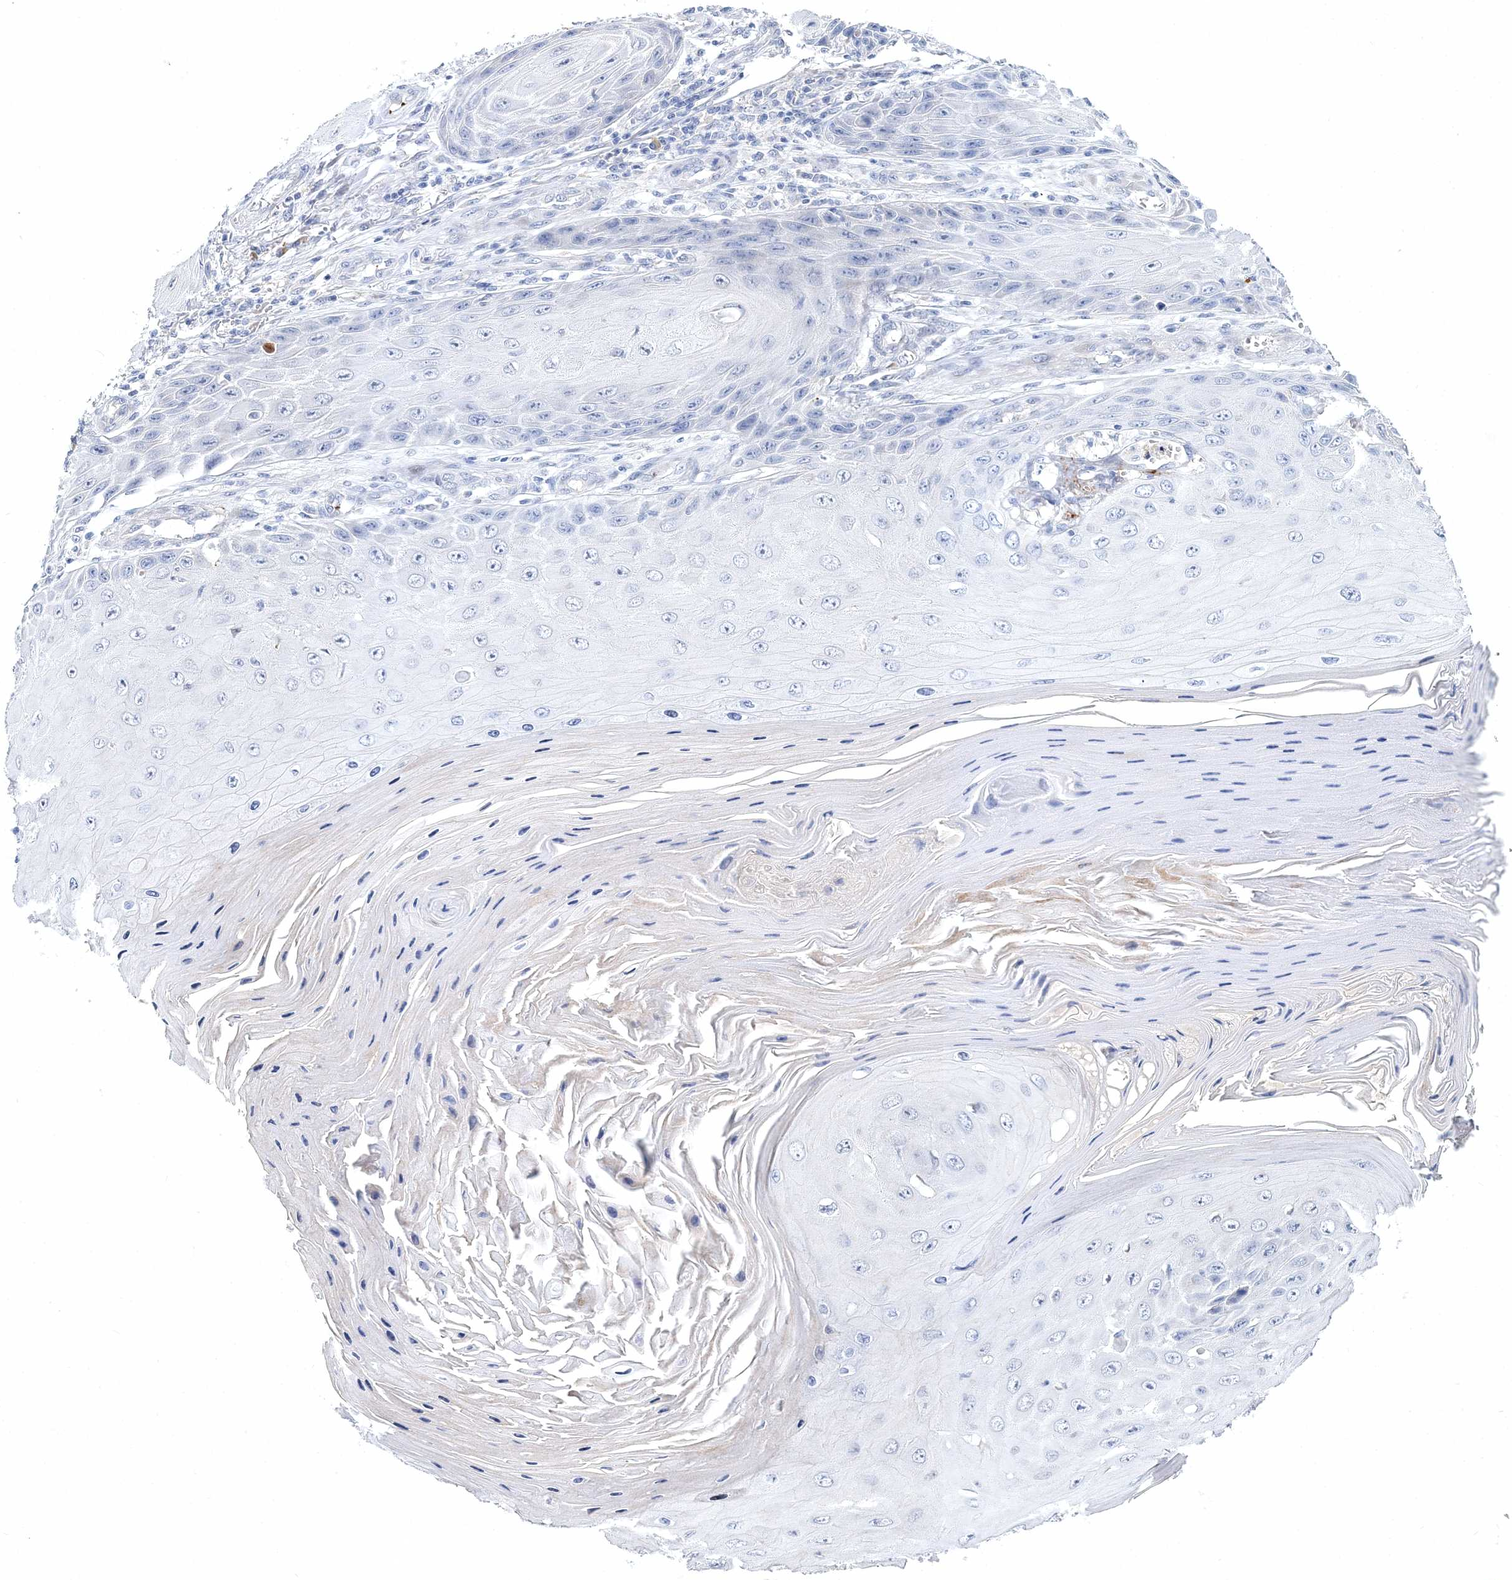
{"staining": {"intensity": "negative", "quantity": "none", "location": "none"}, "tissue": "skin cancer", "cell_type": "Tumor cells", "image_type": "cancer", "snomed": [{"axis": "morphology", "description": "Squamous cell carcinoma, NOS"}, {"axis": "topography", "description": "Skin"}], "caption": "DAB immunohistochemical staining of human squamous cell carcinoma (skin) demonstrates no significant staining in tumor cells.", "gene": "MYOZ2", "patient": {"sex": "female", "age": 73}}